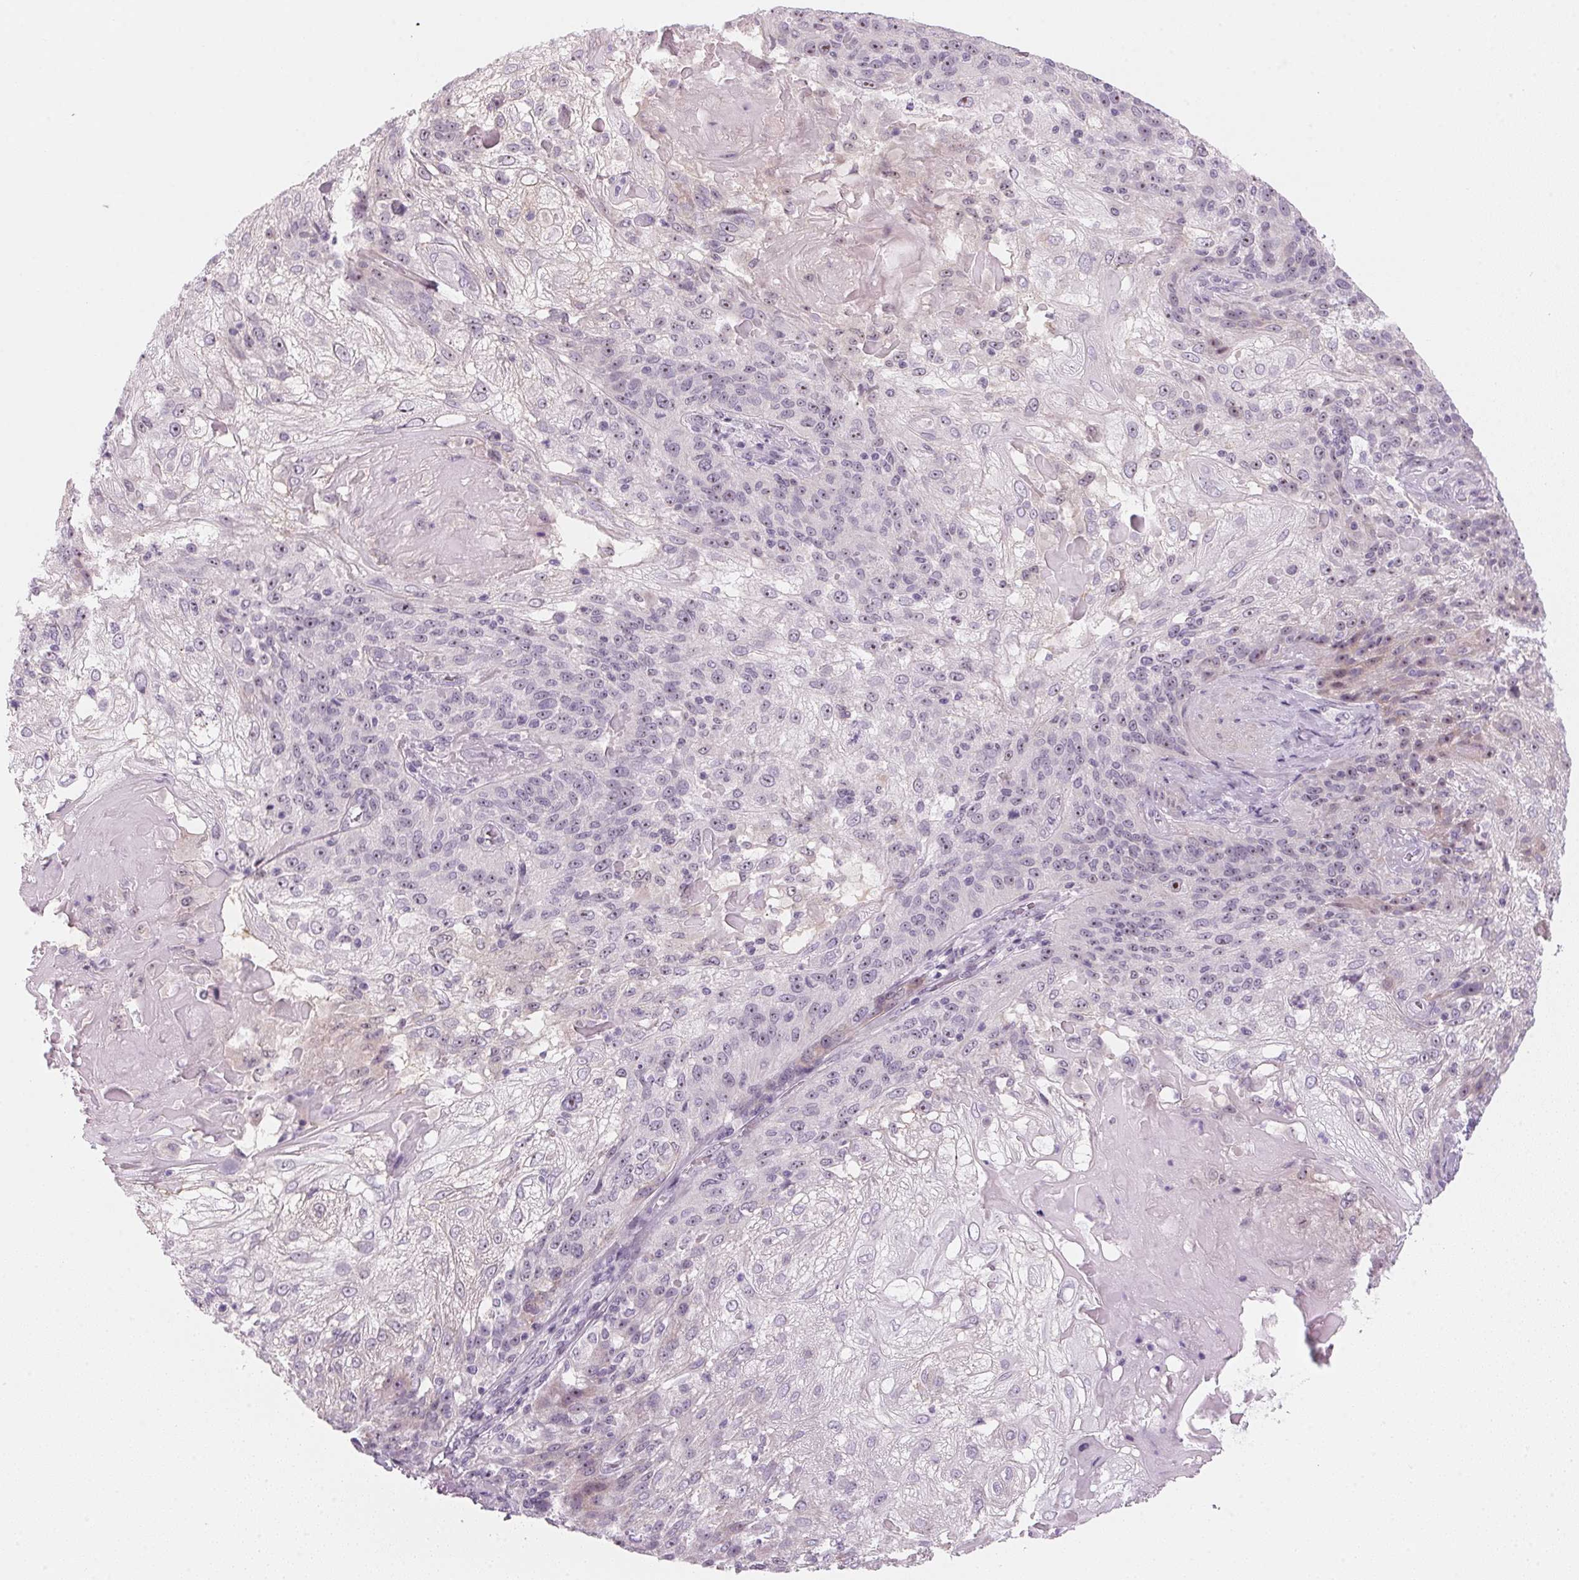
{"staining": {"intensity": "weak", "quantity": "<25%", "location": "nuclear"}, "tissue": "skin cancer", "cell_type": "Tumor cells", "image_type": "cancer", "snomed": [{"axis": "morphology", "description": "Normal tissue, NOS"}, {"axis": "morphology", "description": "Squamous cell carcinoma, NOS"}, {"axis": "topography", "description": "Skin"}], "caption": "There is no significant staining in tumor cells of skin cancer (squamous cell carcinoma).", "gene": "DNTTIP2", "patient": {"sex": "female", "age": 83}}